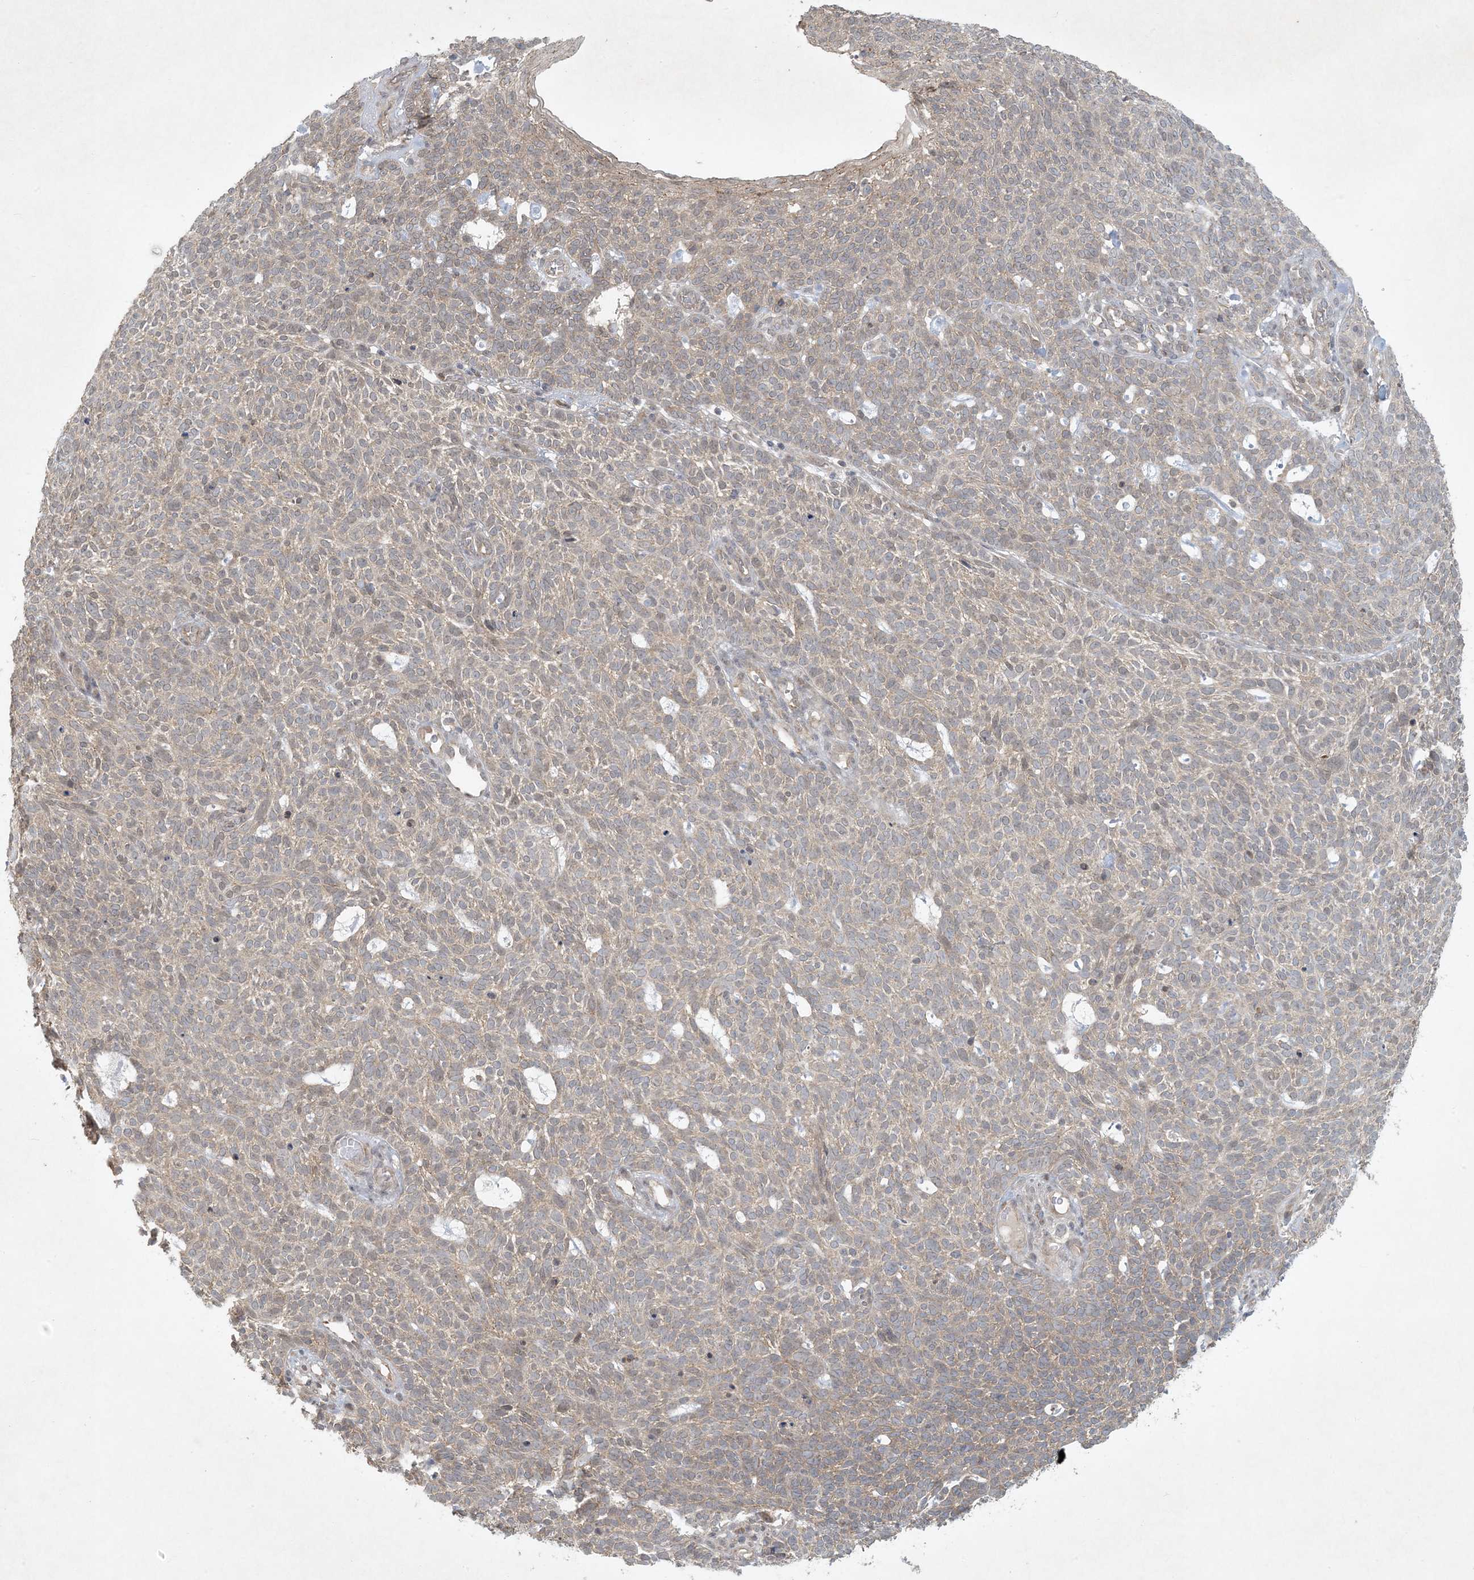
{"staining": {"intensity": "weak", "quantity": ">75%", "location": "cytoplasmic/membranous"}, "tissue": "skin cancer", "cell_type": "Tumor cells", "image_type": "cancer", "snomed": [{"axis": "morphology", "description": "Squamous cell carcinoma, NOS"}, {"axis": "topography", "description": "Skin"}], "caption": "An IHC micrograph of neoplastic tissue is shown. Protein staining in brown labels weak cytoplasmic/membranous positivity in skin cancer within tumor cells.", "gene": "BCORL1", "patient": {"sex": "female", "age": 90}}